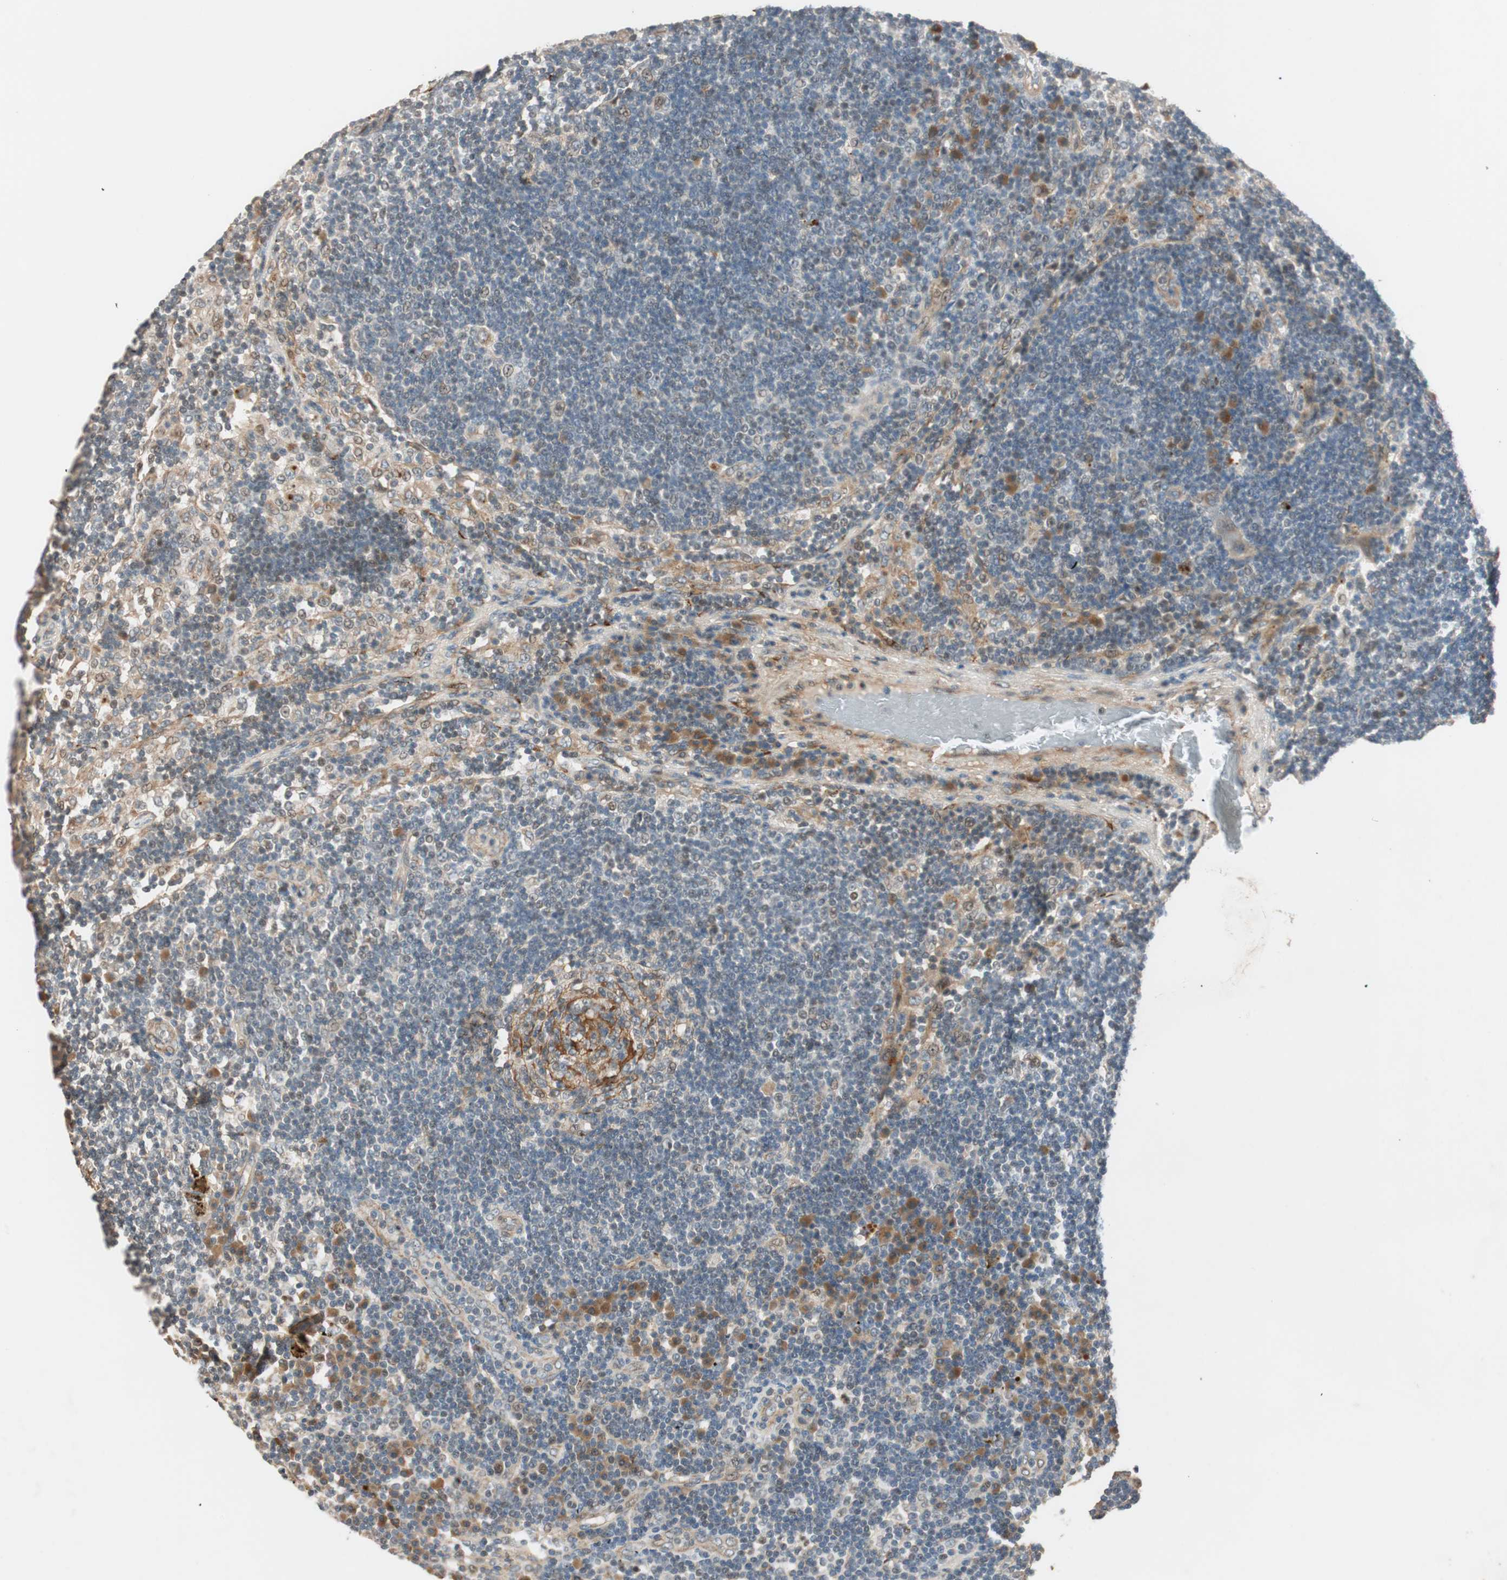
{"staining": {"intensity": "moderate", "quantity": "<25%", "location": "cytoplasmic/membranous,nuclear"}, "tissue": "lymph node", "cell_type": "Germinal center cells", "image_type": "normal", "snomed": [{"axis": "morphology", "description": "Normal tissue, NOS"}, {"axis": "morphology", "description": "Squamous cell carcinoma, metastatic, NOS"}, {"axis": "topography", "description": "Lymph node"}], "caption": "Immunohistochemistry micrograph of benign lymph node: lymph node stained using immunohistochemistry reveals low levels of moderate protein expression localized specifically in the cytoplasmic/membranous,nuclear of germinal center cells, appearing as a cytoplasmic/membranous,nuclear brown color.", "gene": "EPHA6", "patient": {"sex": "female", "age": 53}}